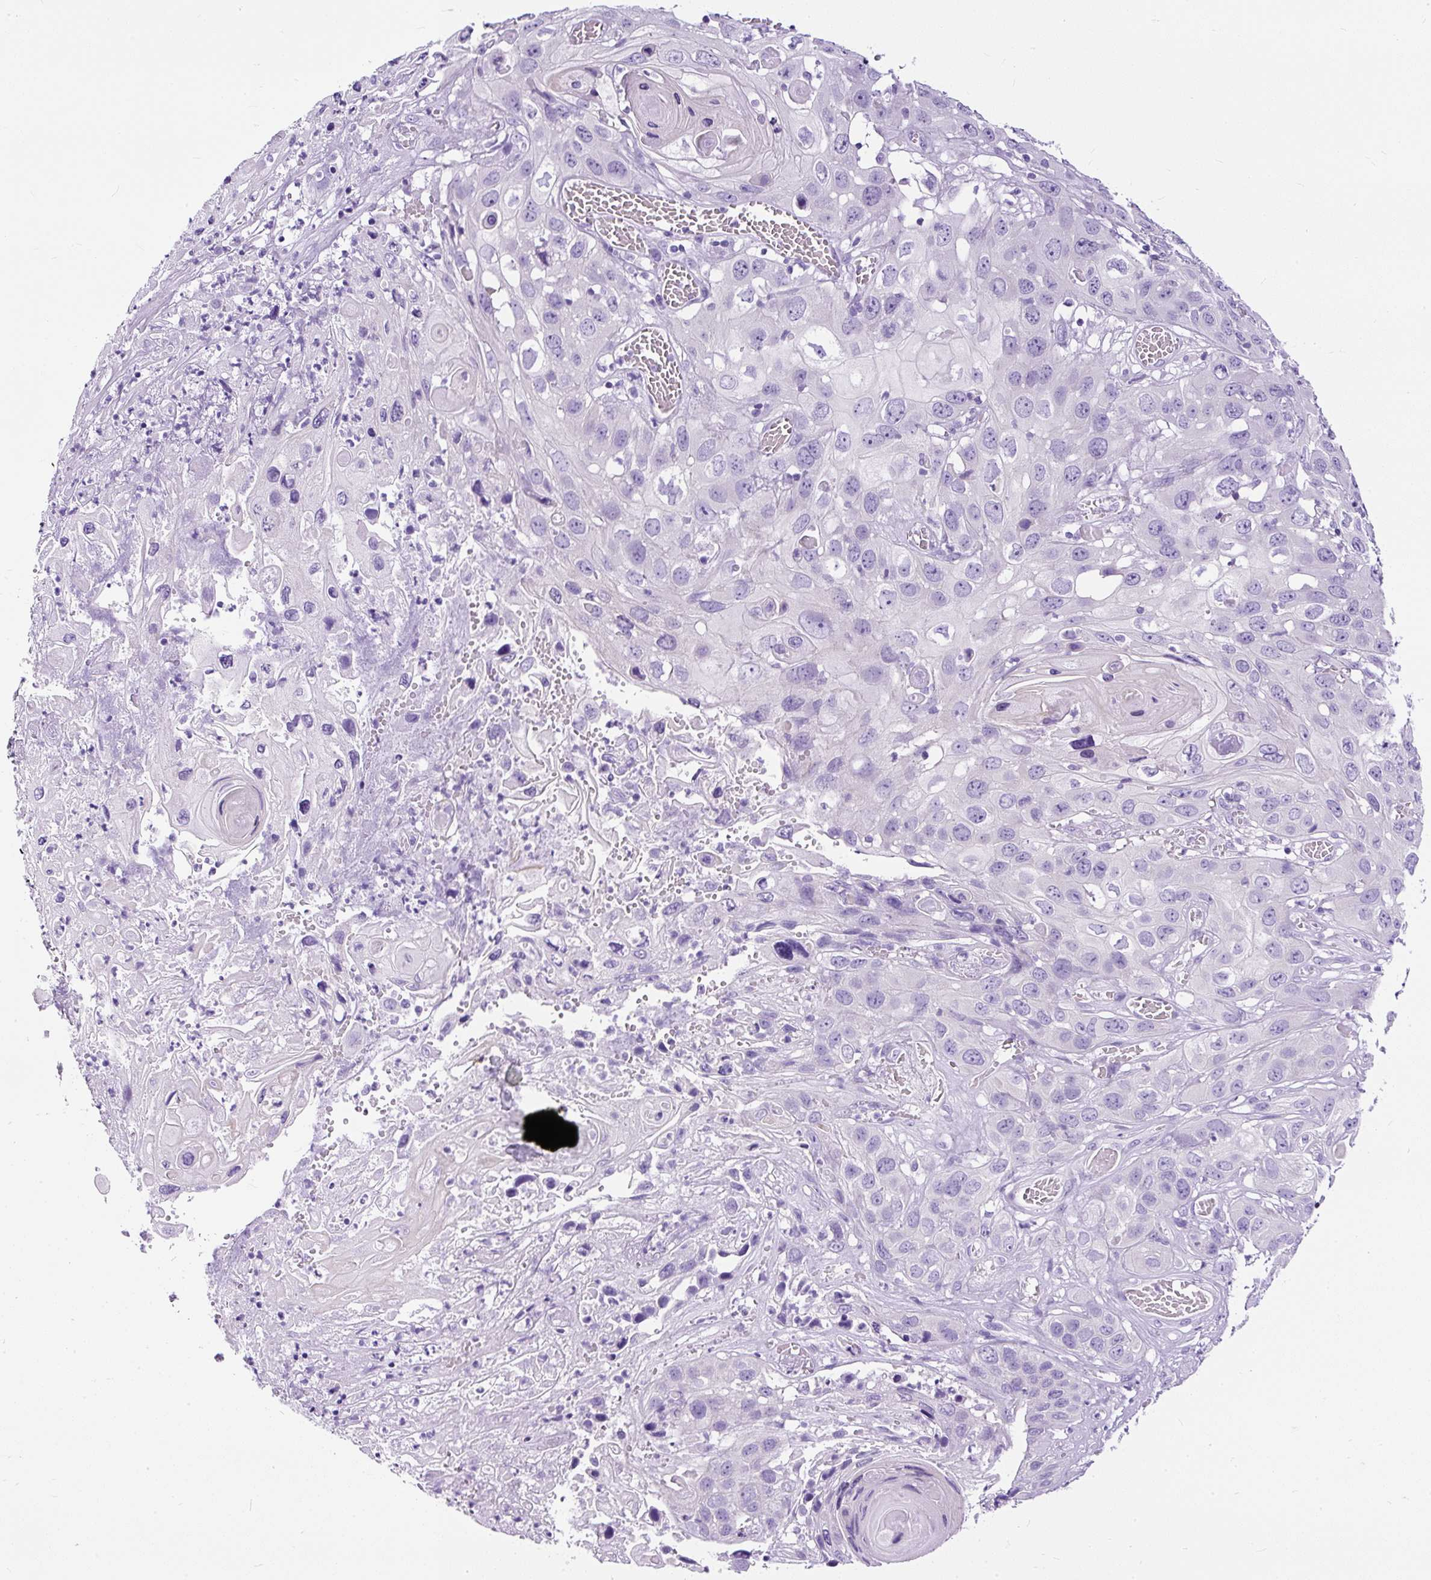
{"staining": {"intensity": "negative", "quantity": "none", "location": "none"}, "tissue": "skin cancer", "cell_type": "Tumor cells", "image_type": "cancer", "snomed": [{"axis": "morphology", "description": "Squamous cell carcinoma, NOS"}, {"axis": "topography", "description": "Skin"}], "caption": "The histopathology image displays no staining of tumor cells in skin squamous cell carcinoma. (DAB IHC with hematoxylin counter stain).", "gene": "STOX2", "patient": {"sex": "male", "age": 55}}